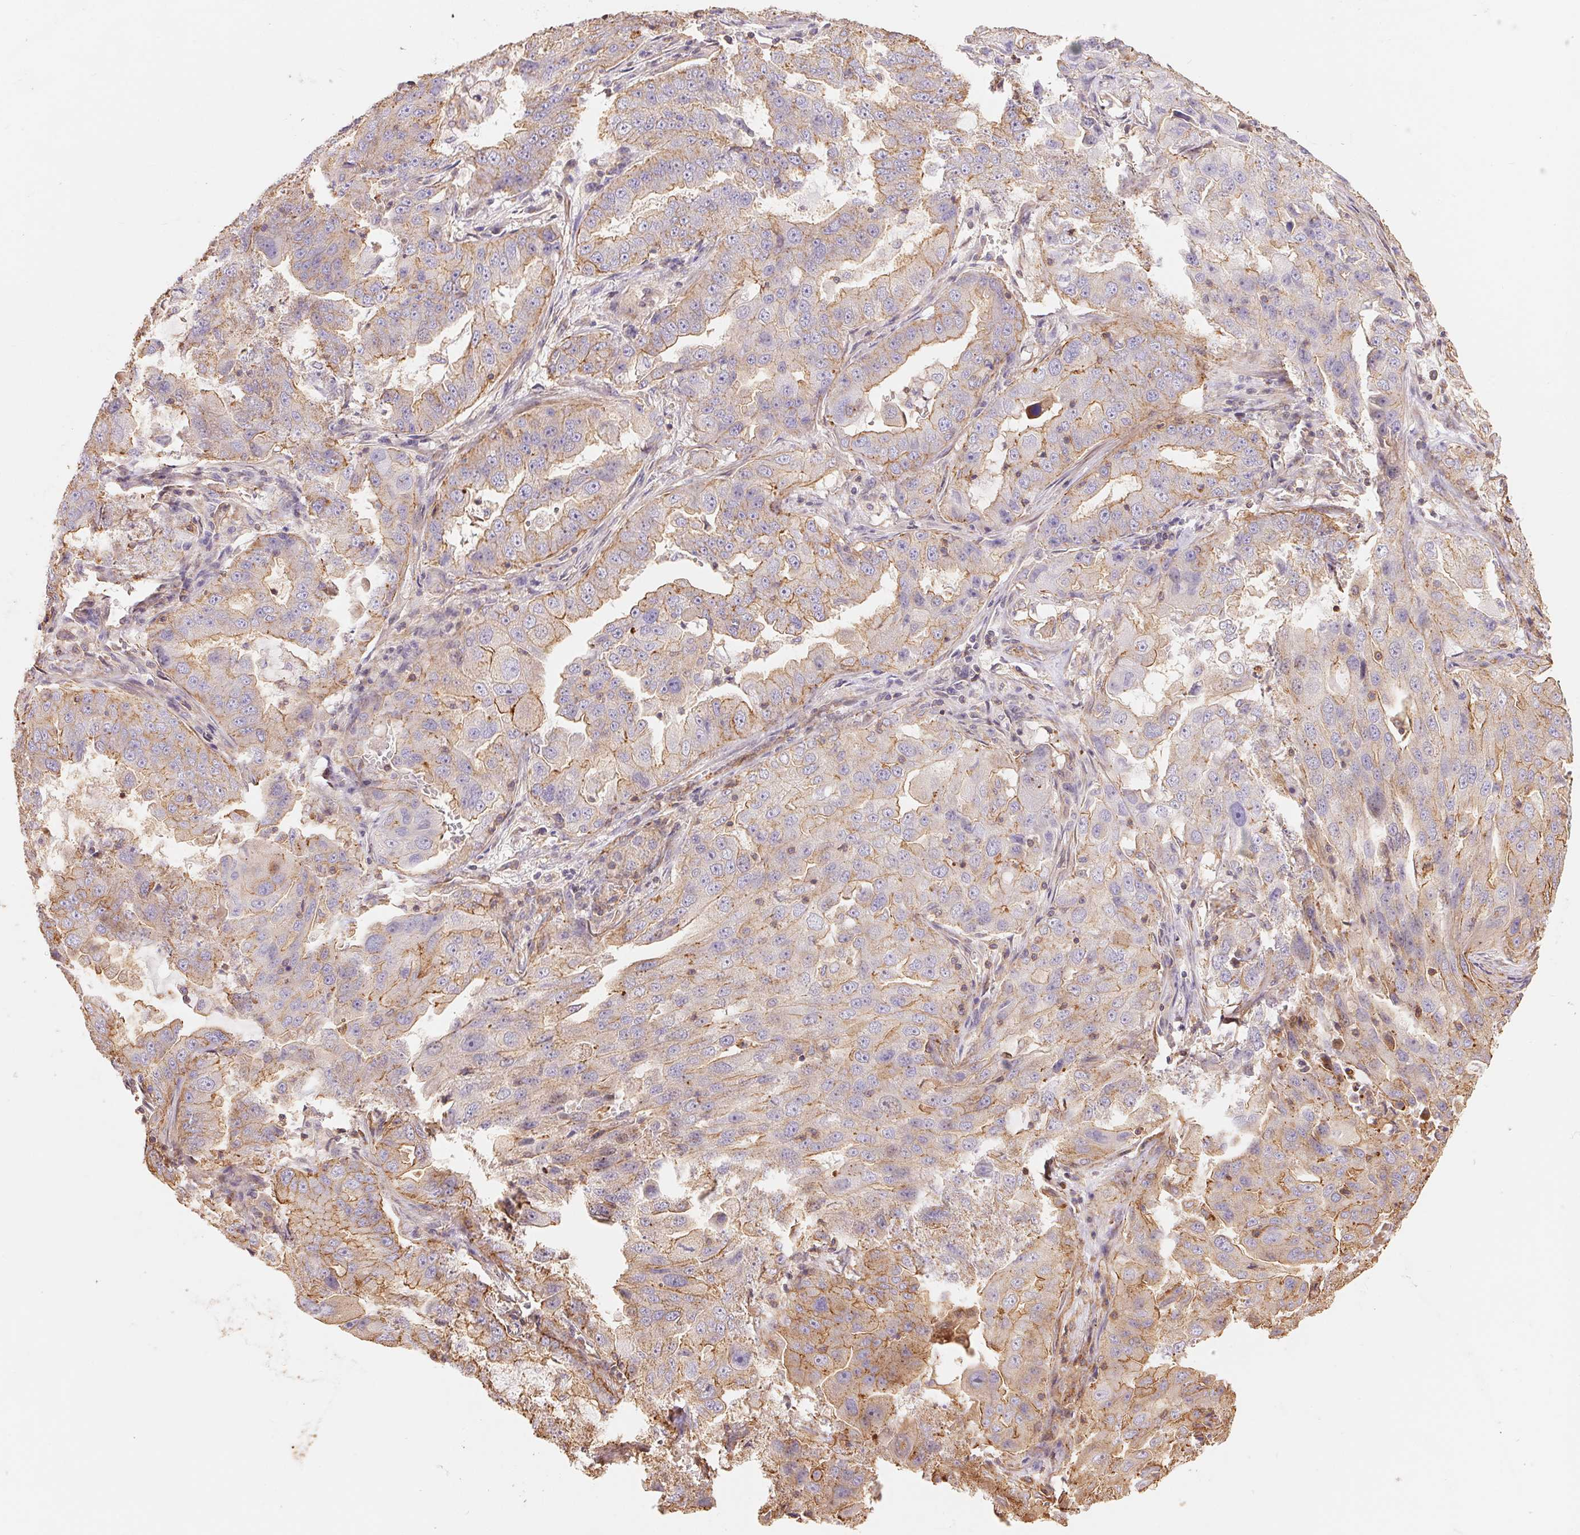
{"staining": {"intensity": "weak", "quantity": "<25%", "location": "cytoplasmic/membranous"}, "tissue": "lung cancer", "cell_type": "Tumor cells", "image_type": "cancer", "snomed": [{"axis": "morphology", "description": "Adenocarcinoma, NOS"}, {"axis": "topography", "description": "Lung"}], "caption": "Immunohistochemical staining of human adenocarcinoma (lung) exhibits no significant expression in tumor cells.", "gene": "FRAS1", "patient": {"sex": "female", "age": 61}}